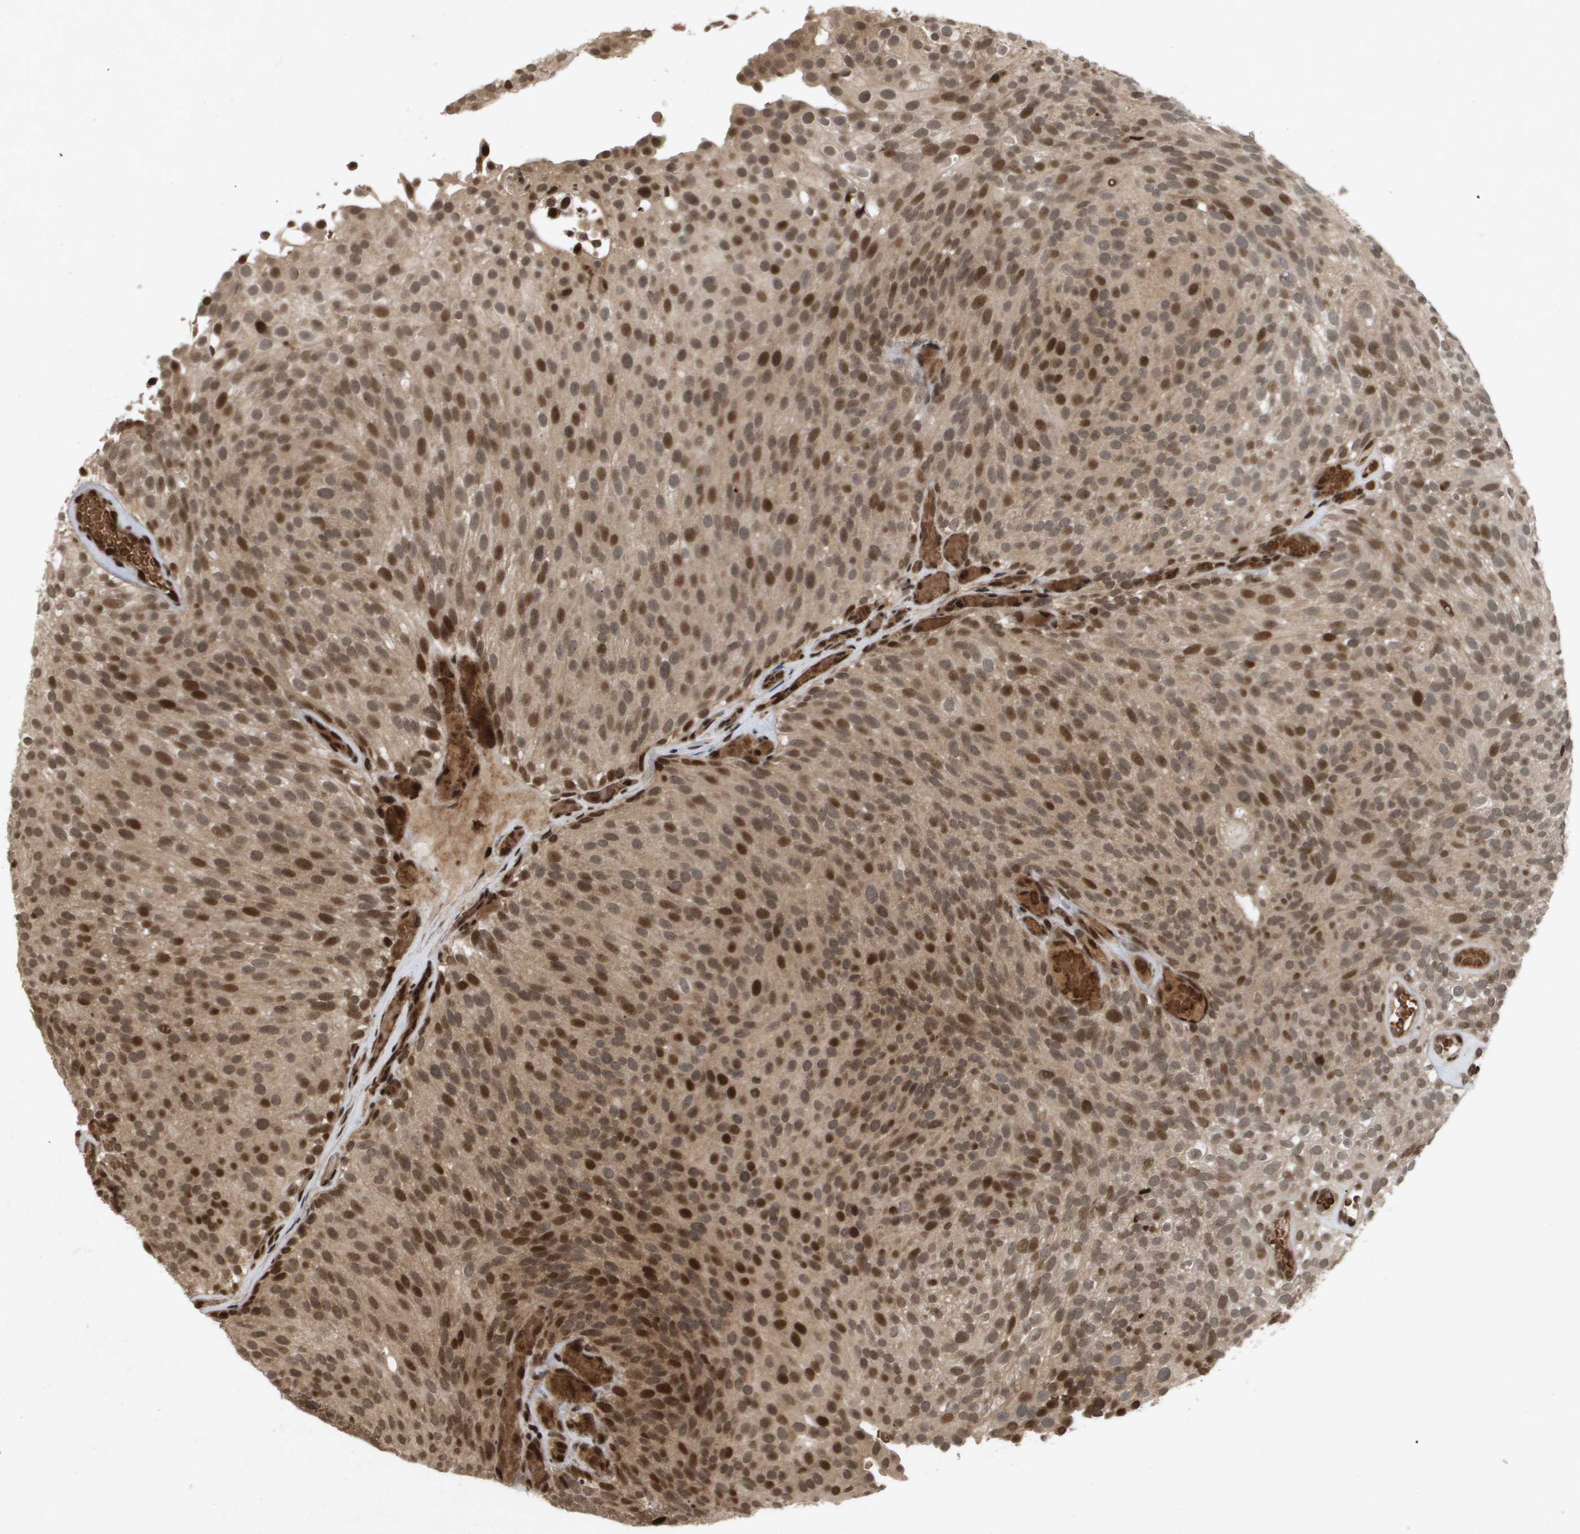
{"staining": {"intensity": "moderate", "quantity": ">75%", "location": "cytoplasmic/membranous,nuclear"}, "tissue": "urothelial cancer", "cell_type": "Tumor cells", "image_type": "cancer", "snomed": [{"axis": "morphology", "description": "Urothelial carcinoma, Low grade"}, {"axis": "topography", "description": "Urinary bladder"}], "caption": "Immunohistochemical staining of urothelial cancer exhibits medium levels of moderate cytoplasmic/membranous and nuclear protein positivity in about >75% of tumor cells.", "gene": "HSPA6", "patient": {"sex": "male", "age": 78}}